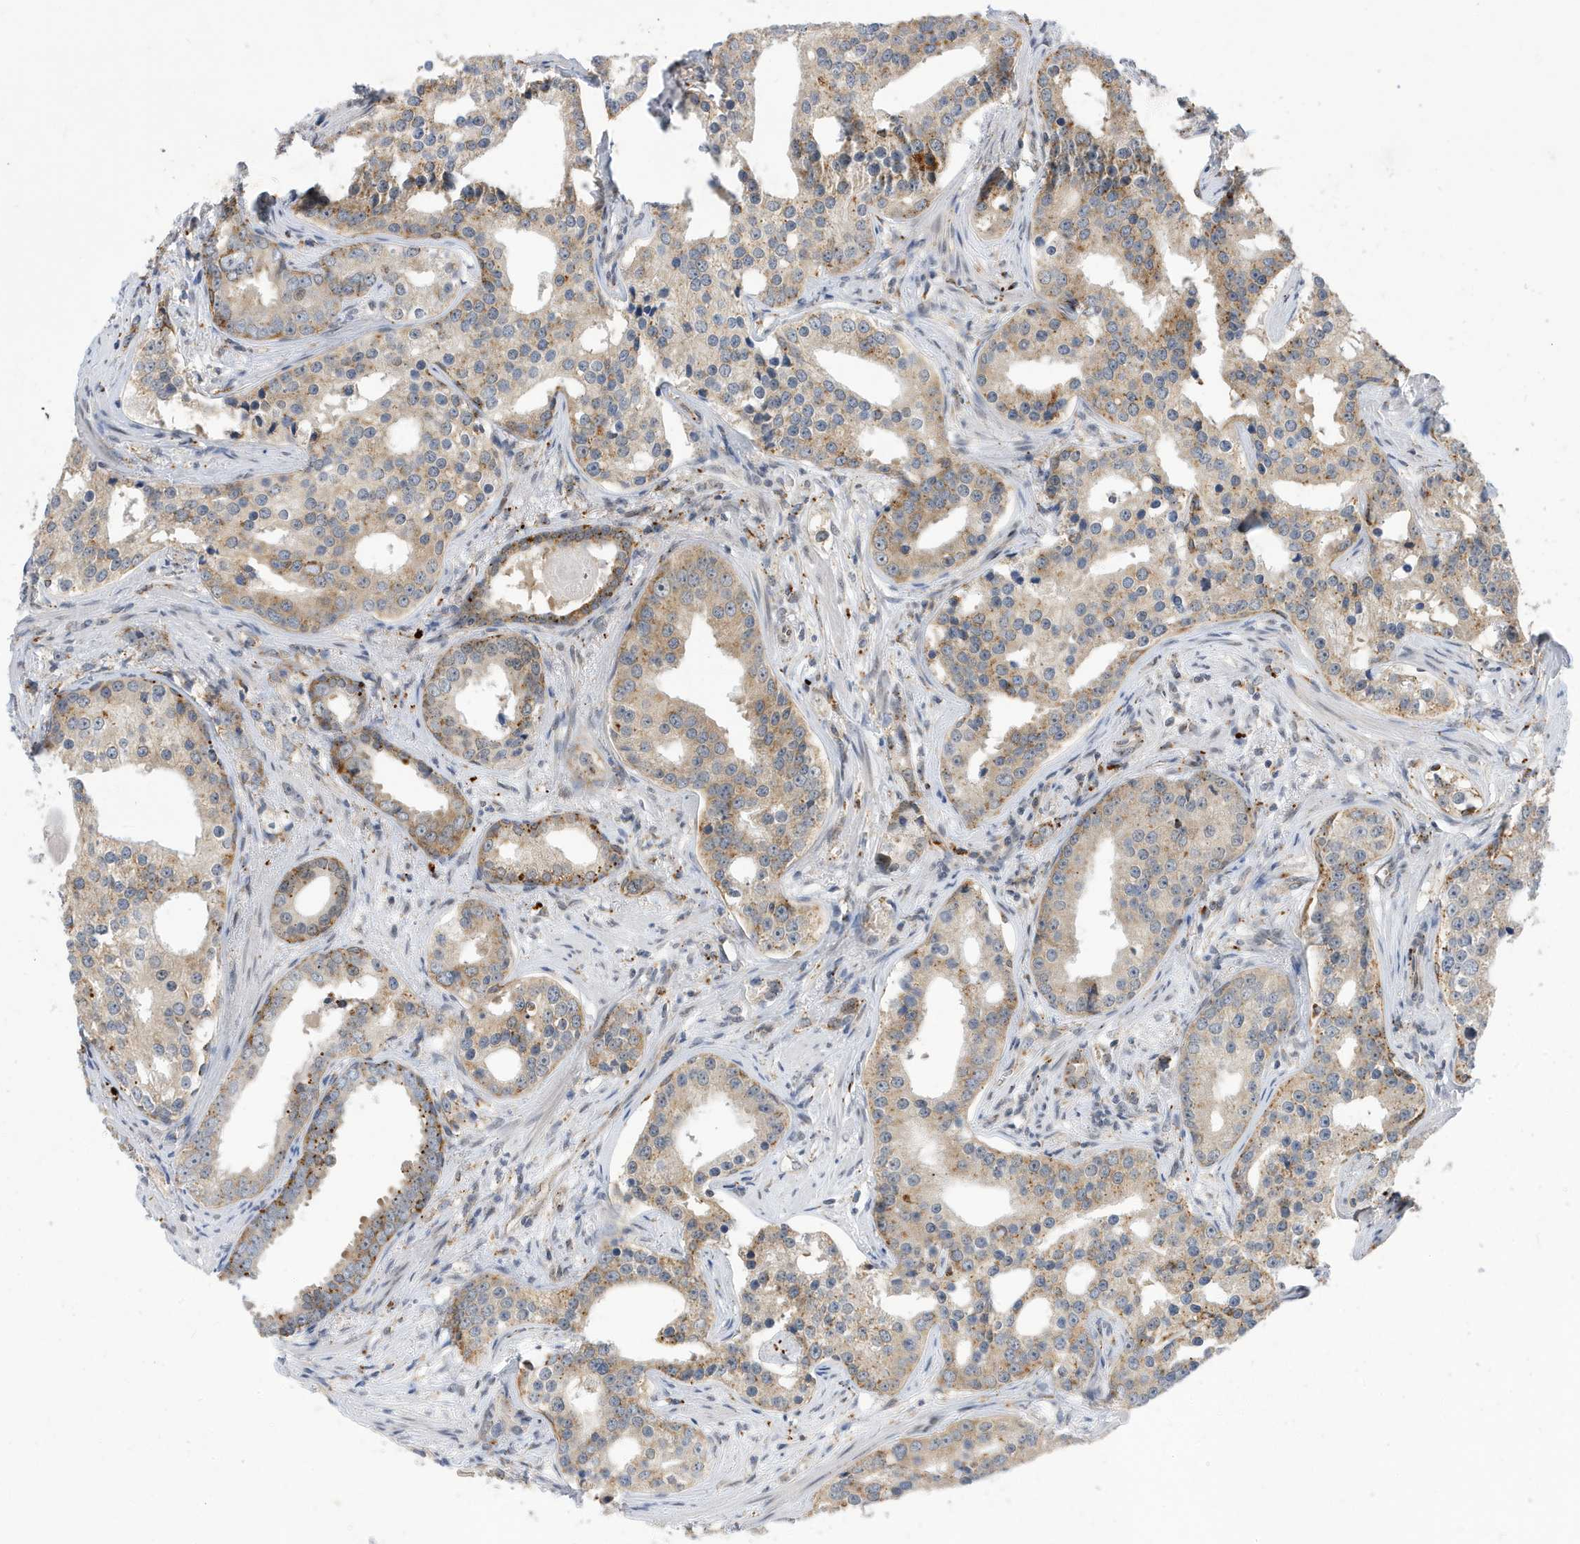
{"staining": {"intensity": "weak", "quantity": "25%-75%", "location": "cytoplasmic/membranous"}, "tissue": "prostate cancer", "cell_type": "Tumor cells", "image_type": "cancer", "snomed": [{"axis": "morphology", "description": "Adenocarcinoma, High grade"}, {"axis": "topography", "description": "Prostate"}], "caption": "Immunohistochemical staining of adenocarcinoma (high-grade) (prostate) shows low levels of weak cytoplasmic/membranous positivity in about 25%-75% of tumor cells.", "gene": "ZNF507", "patient": {"sex": "male", "age": 62}}